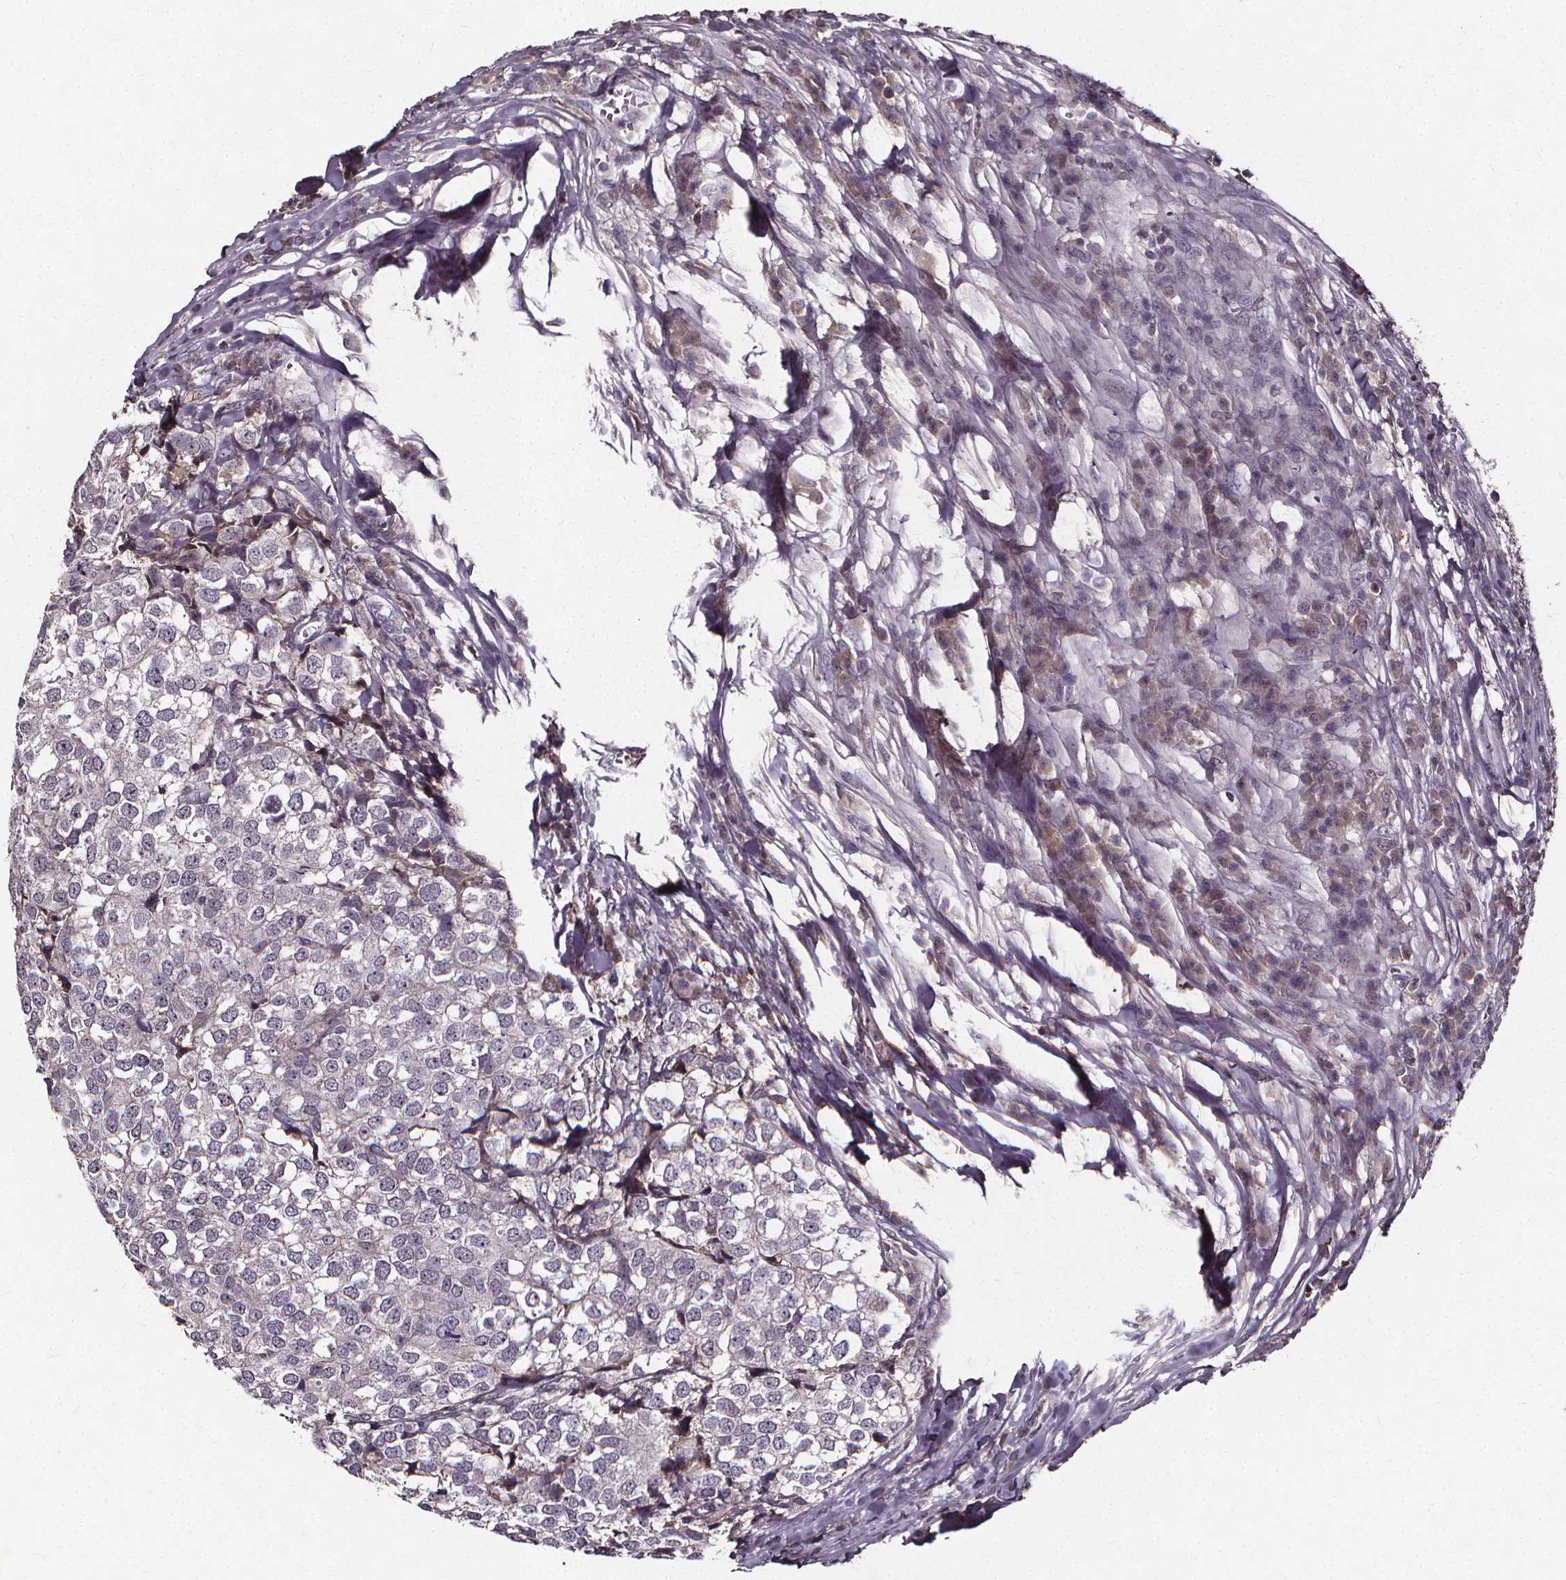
{"staining": {"intensity": "negative", "quantity": "none", "location": "none"}, "tissue": "breast cancer", "cell_type": "Tumor cells", "image_type": "cancer", "snomed": [{"axis": "morphology", "description": "Duct carcinoma"}, {"axis": "topography", "description": "Breast"}], "caption": "This is an IHC micrograph of infiltrating ductal carcinoma (breast). There is no staining in tumor cells.", "gene": "SPAG8", "patient": {"sex": "female", "age": 30}}